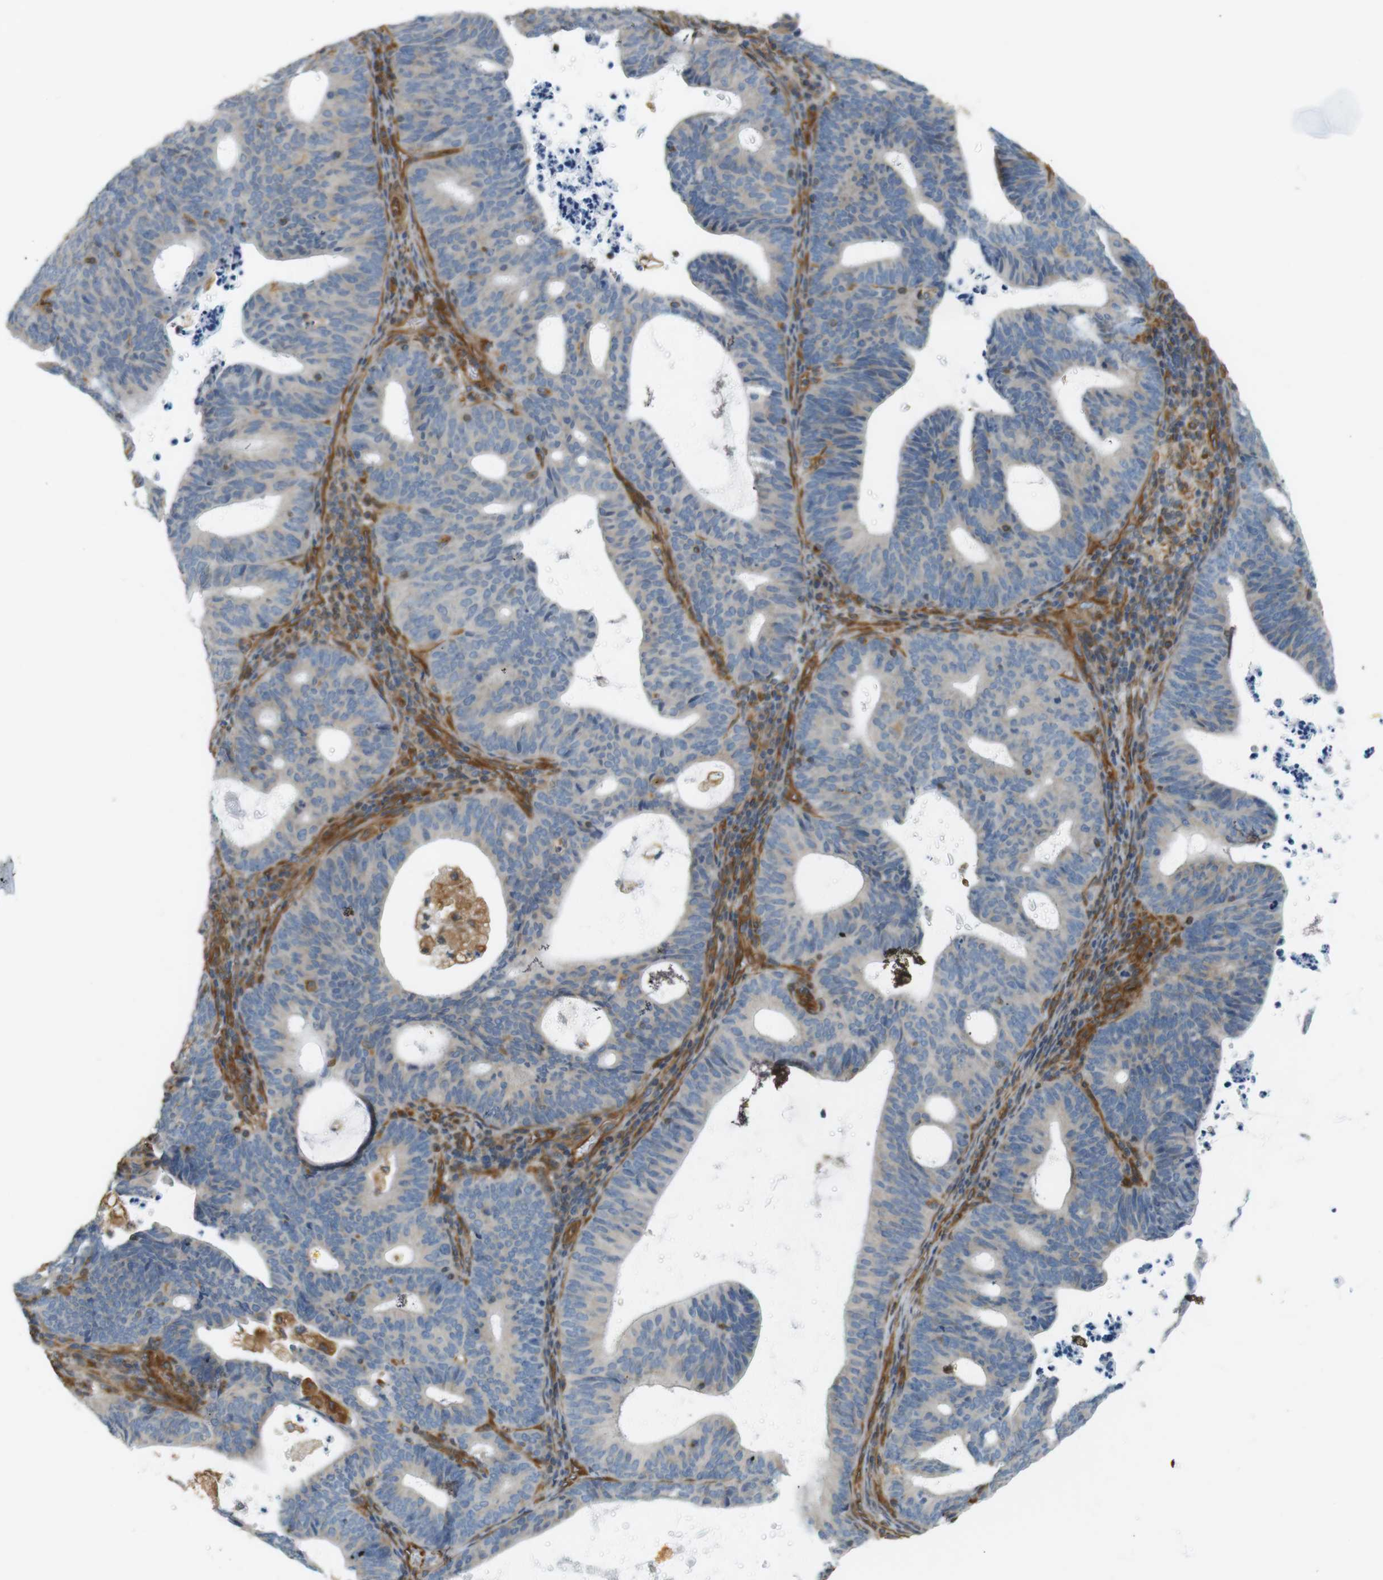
{"staining": {"intensity": "negative", "quantity": "none", "location": "none"}, "tissue": "endometrial cancer", "cell_type": "Tumor cells", "image_type": "cancer", "snomed": [{"axis": "morphology", "description": "Adenocarcinoma, NOS"}, {"axis": "topography", "description": "Uterus"}], "caption": "Endometrial cancer (adenocarcinoma) stained for a protein using immunohistochemistry shows no staining tumor cells.", "gene": "CYTH3", "patient": {"sex": "female", "age": 83}}